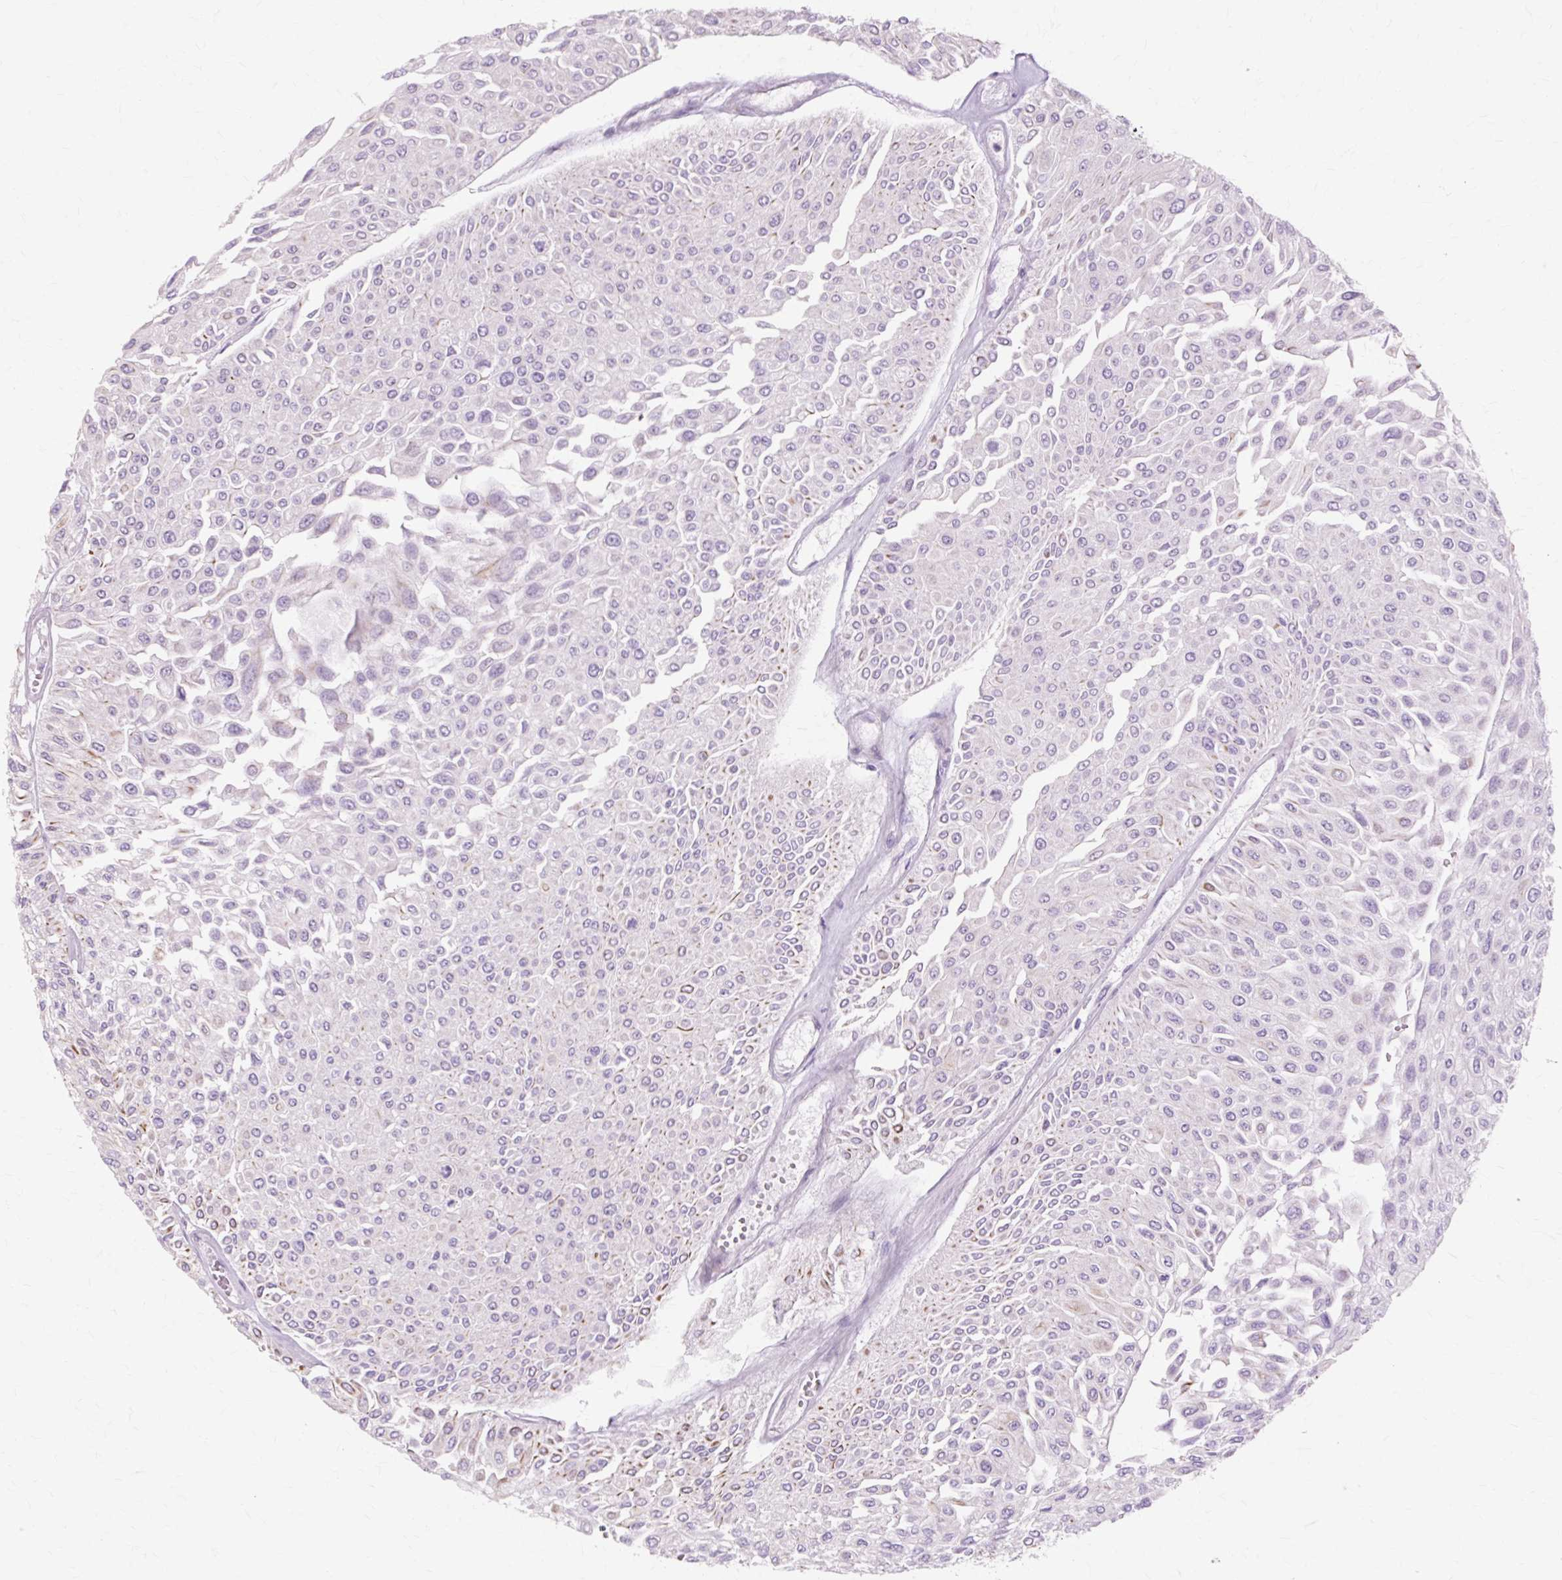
{"staining": {"intensity": "negative", "quantity": "none", "location": "none"}, "tissue": "urothelial cancer", "cell_type": "Tumor cells", "image_type": "cancer", "snomed": [{"axis": "morphology", "description": "Urothelial carcinoma, Low grade"}, {"axis": "topography", "description": "Urinary bladder"}], "caption": "Urothelial cancer was stained to show a protein in brown. There is no significant staining in tumor cells.", "gene": "IRX2", "patient": {"sex": "male", "age": 67}}